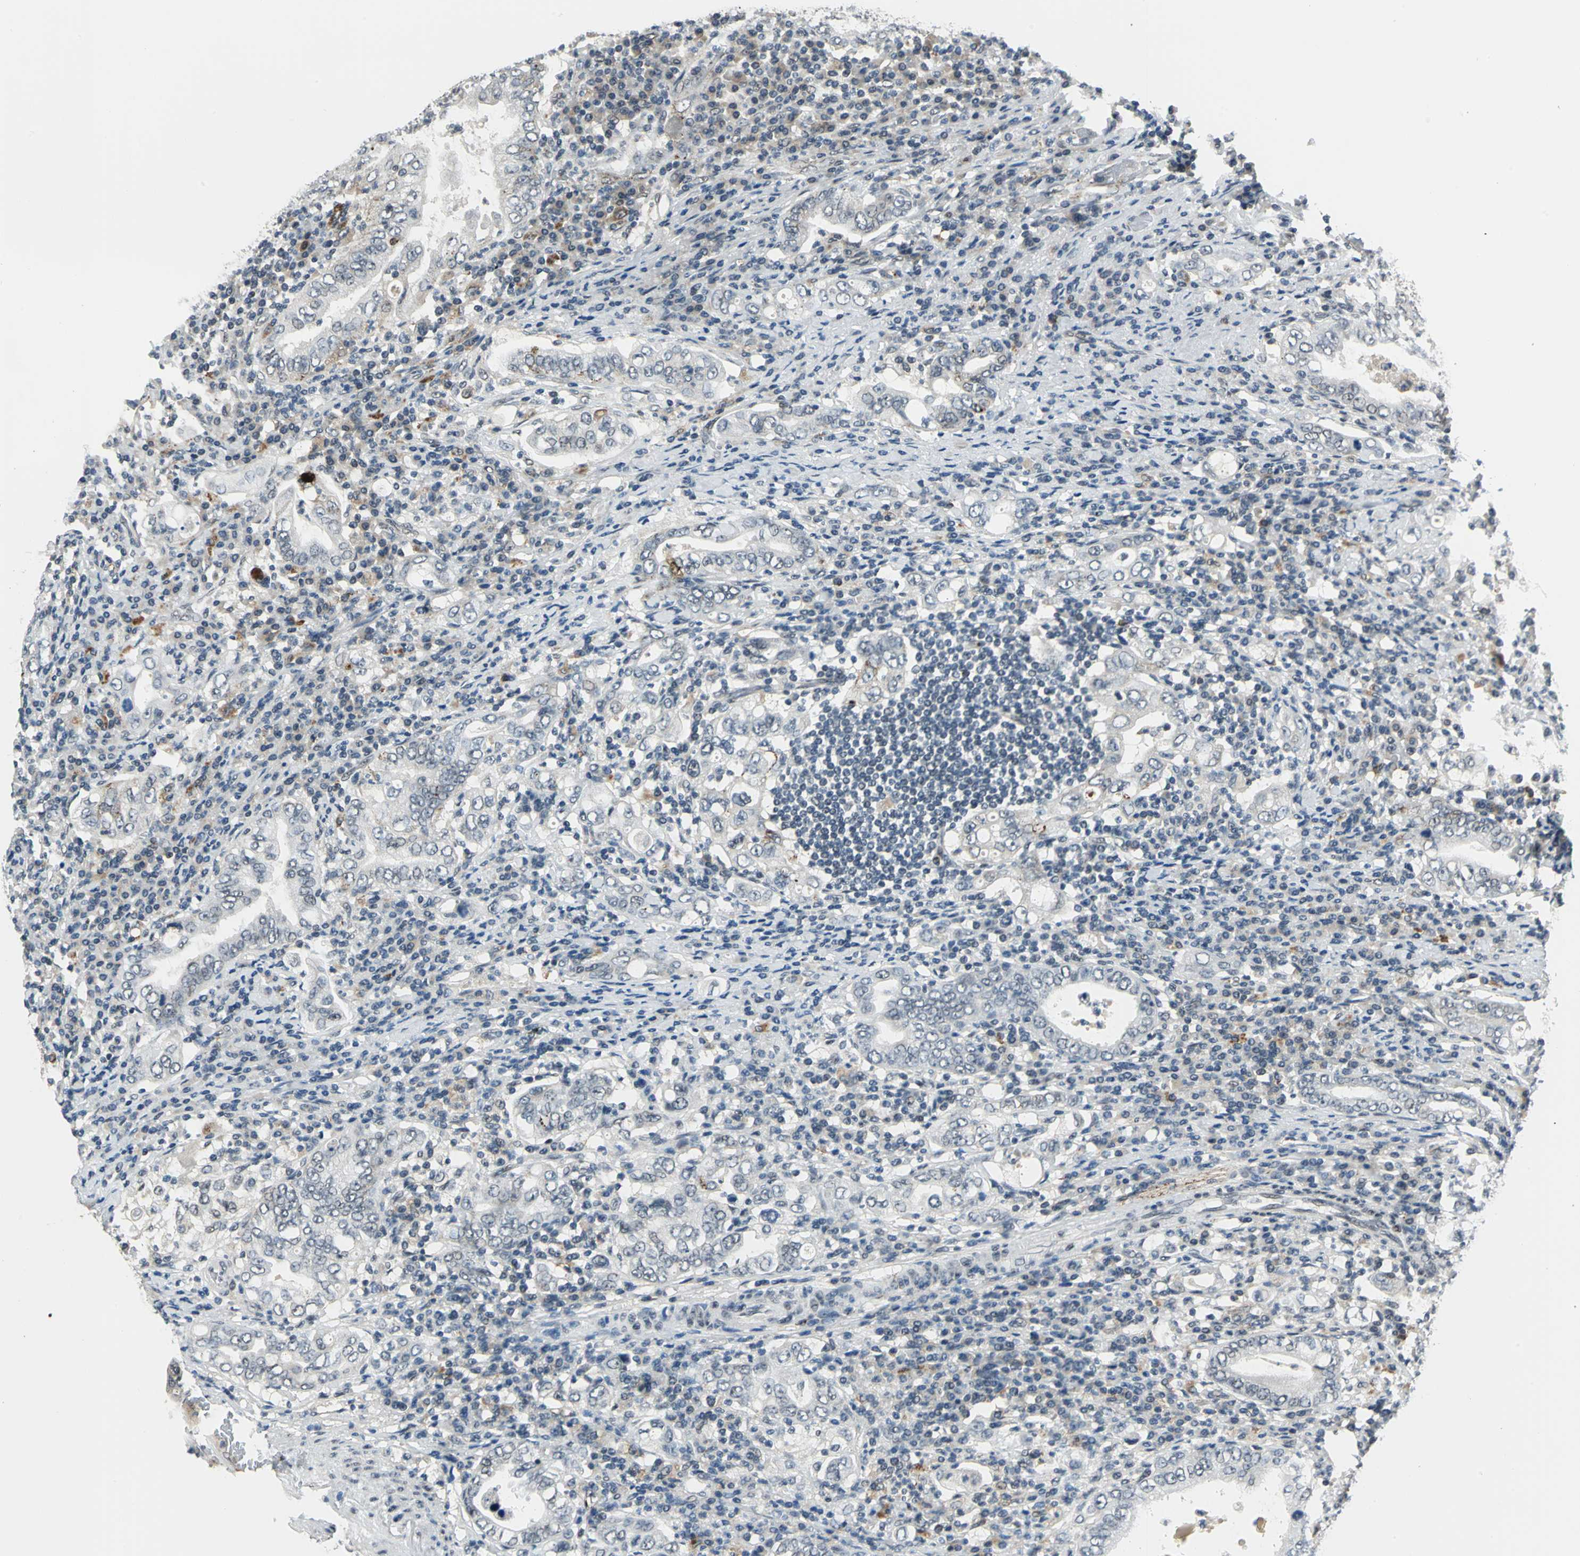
{"staining": {"intensity": "negative", "quantity": "none", "location": "none"}, "tissue": "stomach cancer", "cell_type": "Tumor cells", "image_type": "cancer", "snomed": [{"axis": "morphology", "description": "Normal tissue, NOS"}, {"axis": "morphology", "description": "Adenocarcinoma, NOS"}, {"axis": "topography", "description": "Esophagus"}, {"axis": "topography", "description": "Stomach, upper"}, {"axis": "topography", "description": "Peripheral nerve tissue"}], "caption": "Histopathology image shows no significant protein positivity in tumor cells of stomach cancer (adenocarcinoma).", "gene": "ELF2", "patient": {"sex": "male", "age": 62}}